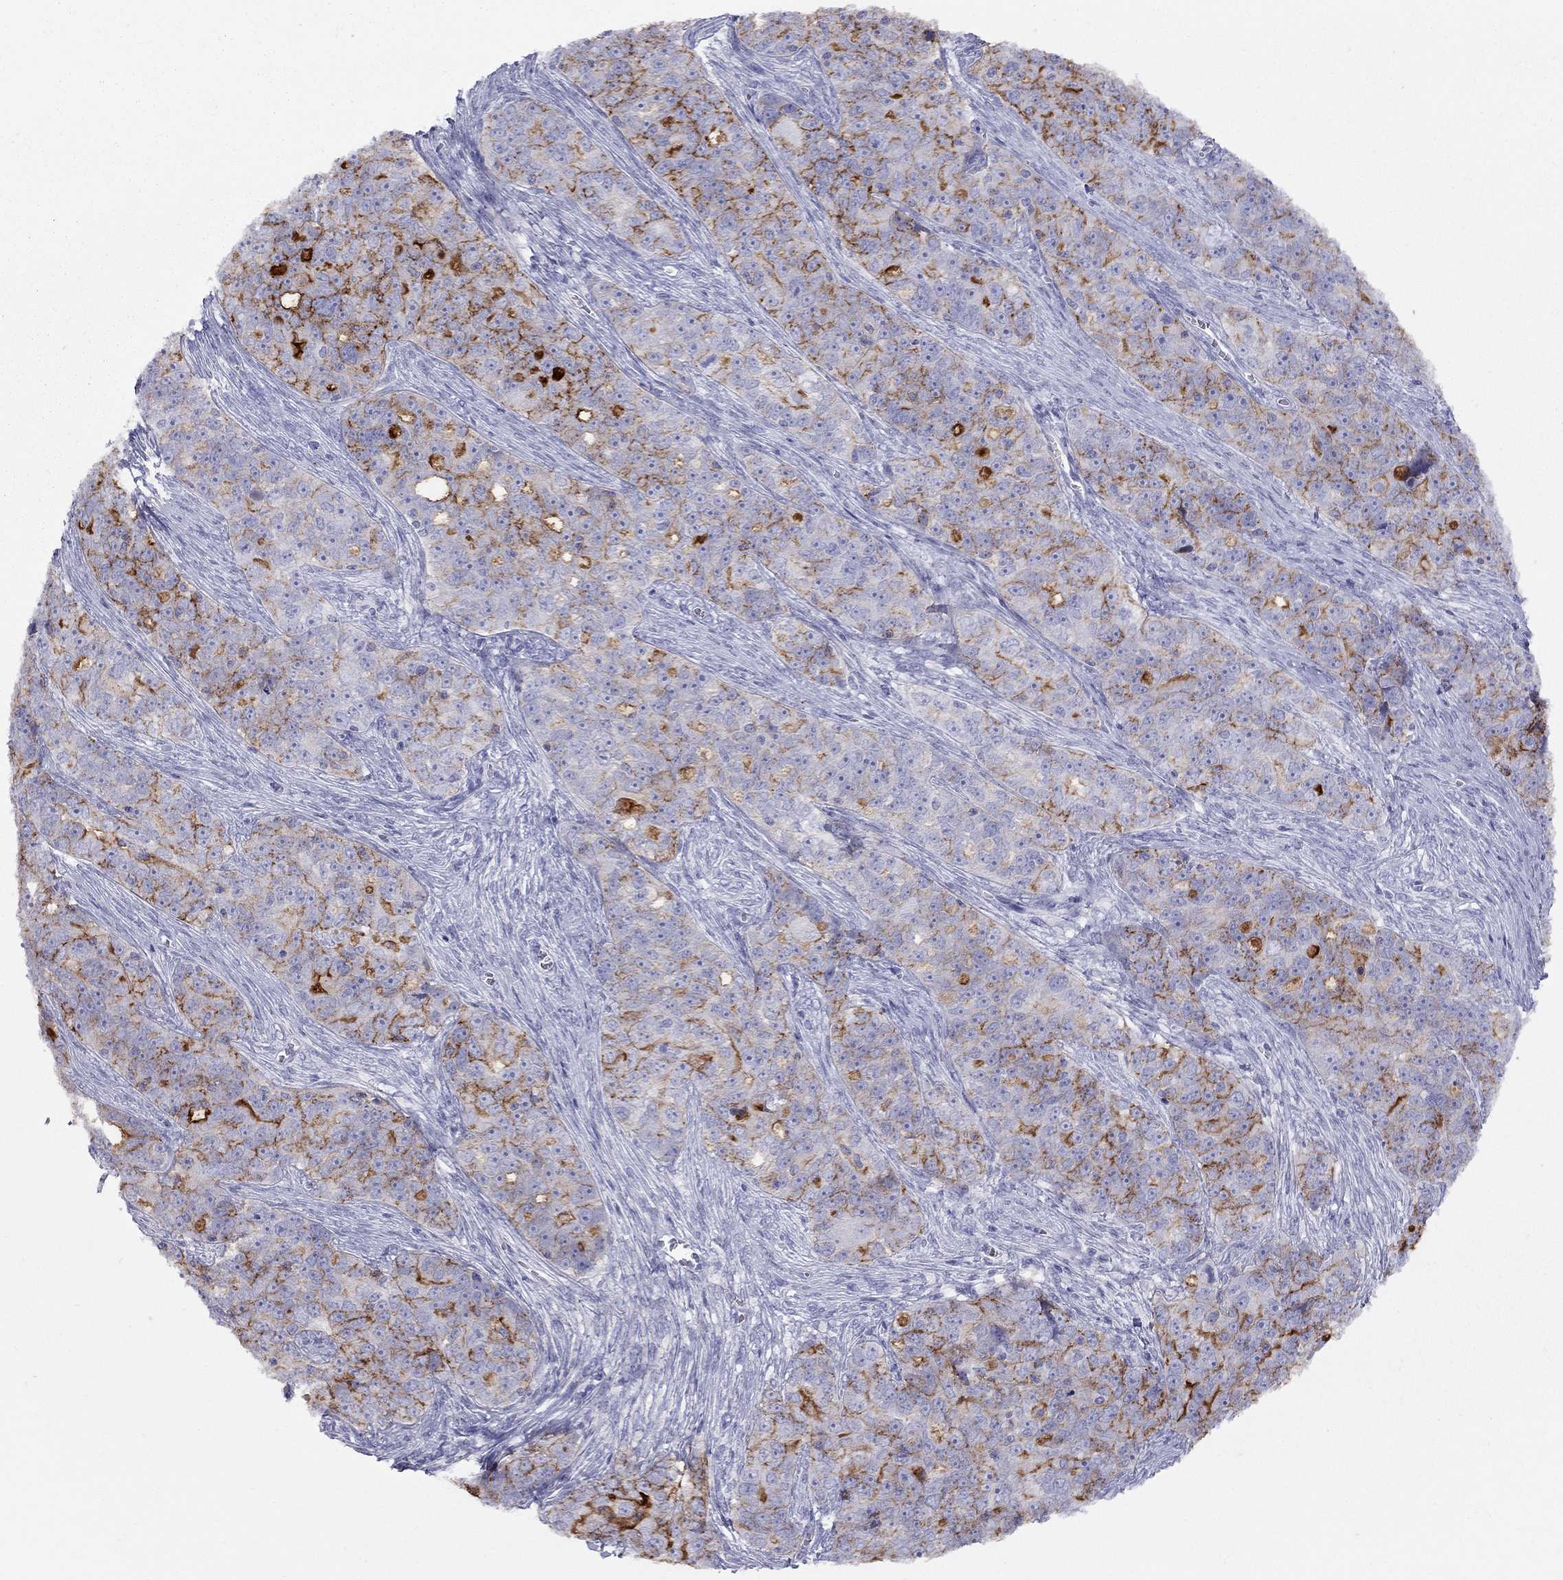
{"staining": {"intensity": "strong", "quantity": "25%-75%", "location": "cytoplasmic/membranous"}, "tissue": "ovarian cancer", "cell_type": "Tumor cells", "image_type": "cancer", "snomed": [{"axis": "morphology", "description": "Cystadenocarcinoma, serous, NOS"}, {"axis": "topography", "description": "Ovary"}], "caption": "High-power microscopy captured an immunohistochemistry histopathology image of ovarian cancer, revealing strong cytoplasmic/membranous expression in approximately 25%-75% of tumor cells.", "gene": "MUC16", "patient": {"sex": "female", "age": 51}}